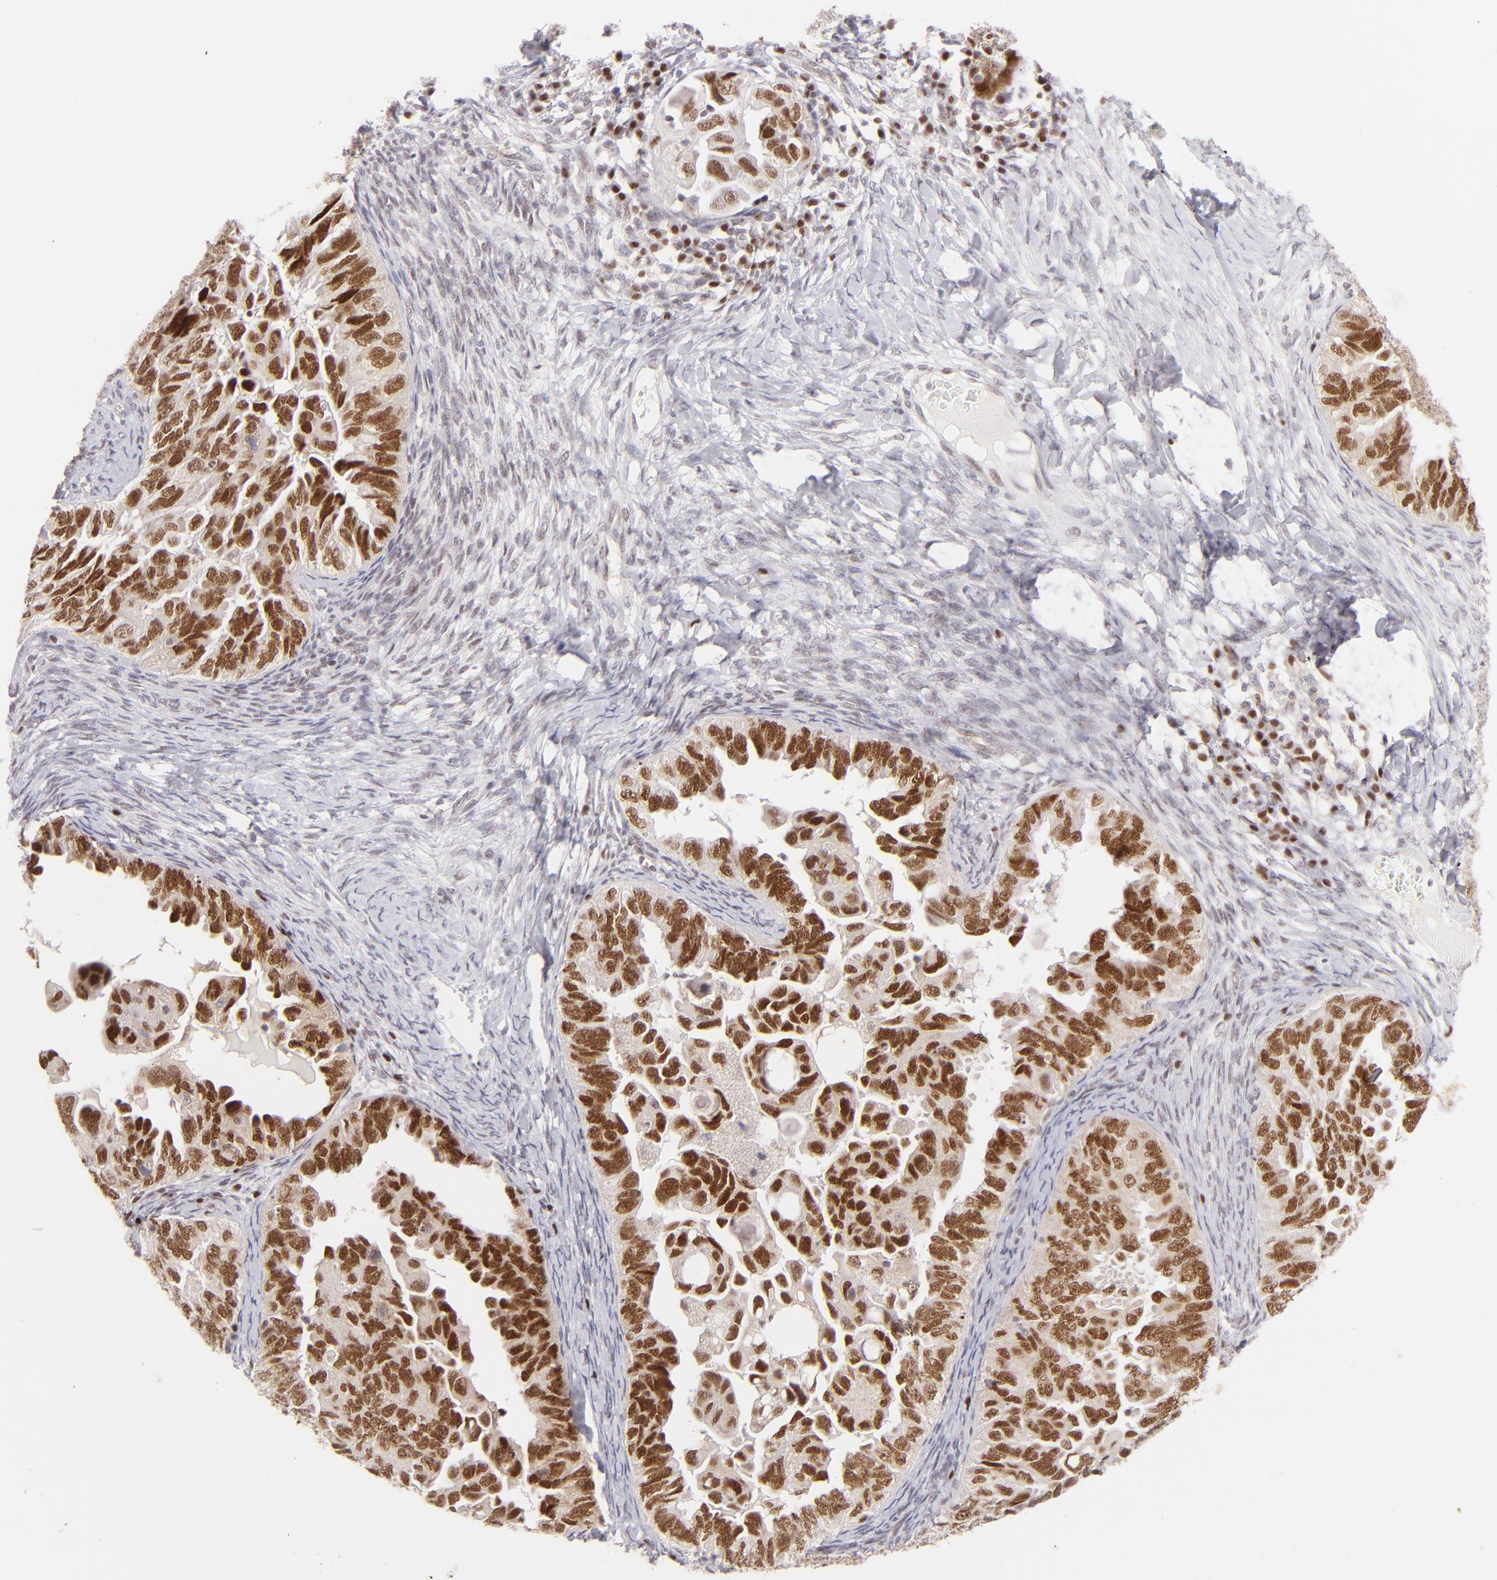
{"staining": {"intensity": "strong", "quantity": ">75%", "location": "nuclear"}, "tissue": "ovarian cancer", "cell_type": "Tumor cells", "image_type": "cancer", "snomed": [{"axis": "morphology", "description": "Cystadenocarcinoma, serous, NOS"}, {"axis": "topography", "description": "Ovary"}], "caption": "DAB (3,3'-diaminobenzidine) immunohistochemical staining of serous cystadenocarcinoma (ovarian) displays strong nuclear protein expression in approximately >75% of tumor cells.", "gene": "POU2F1", "patient": {"sex": "female", "age": 82}}